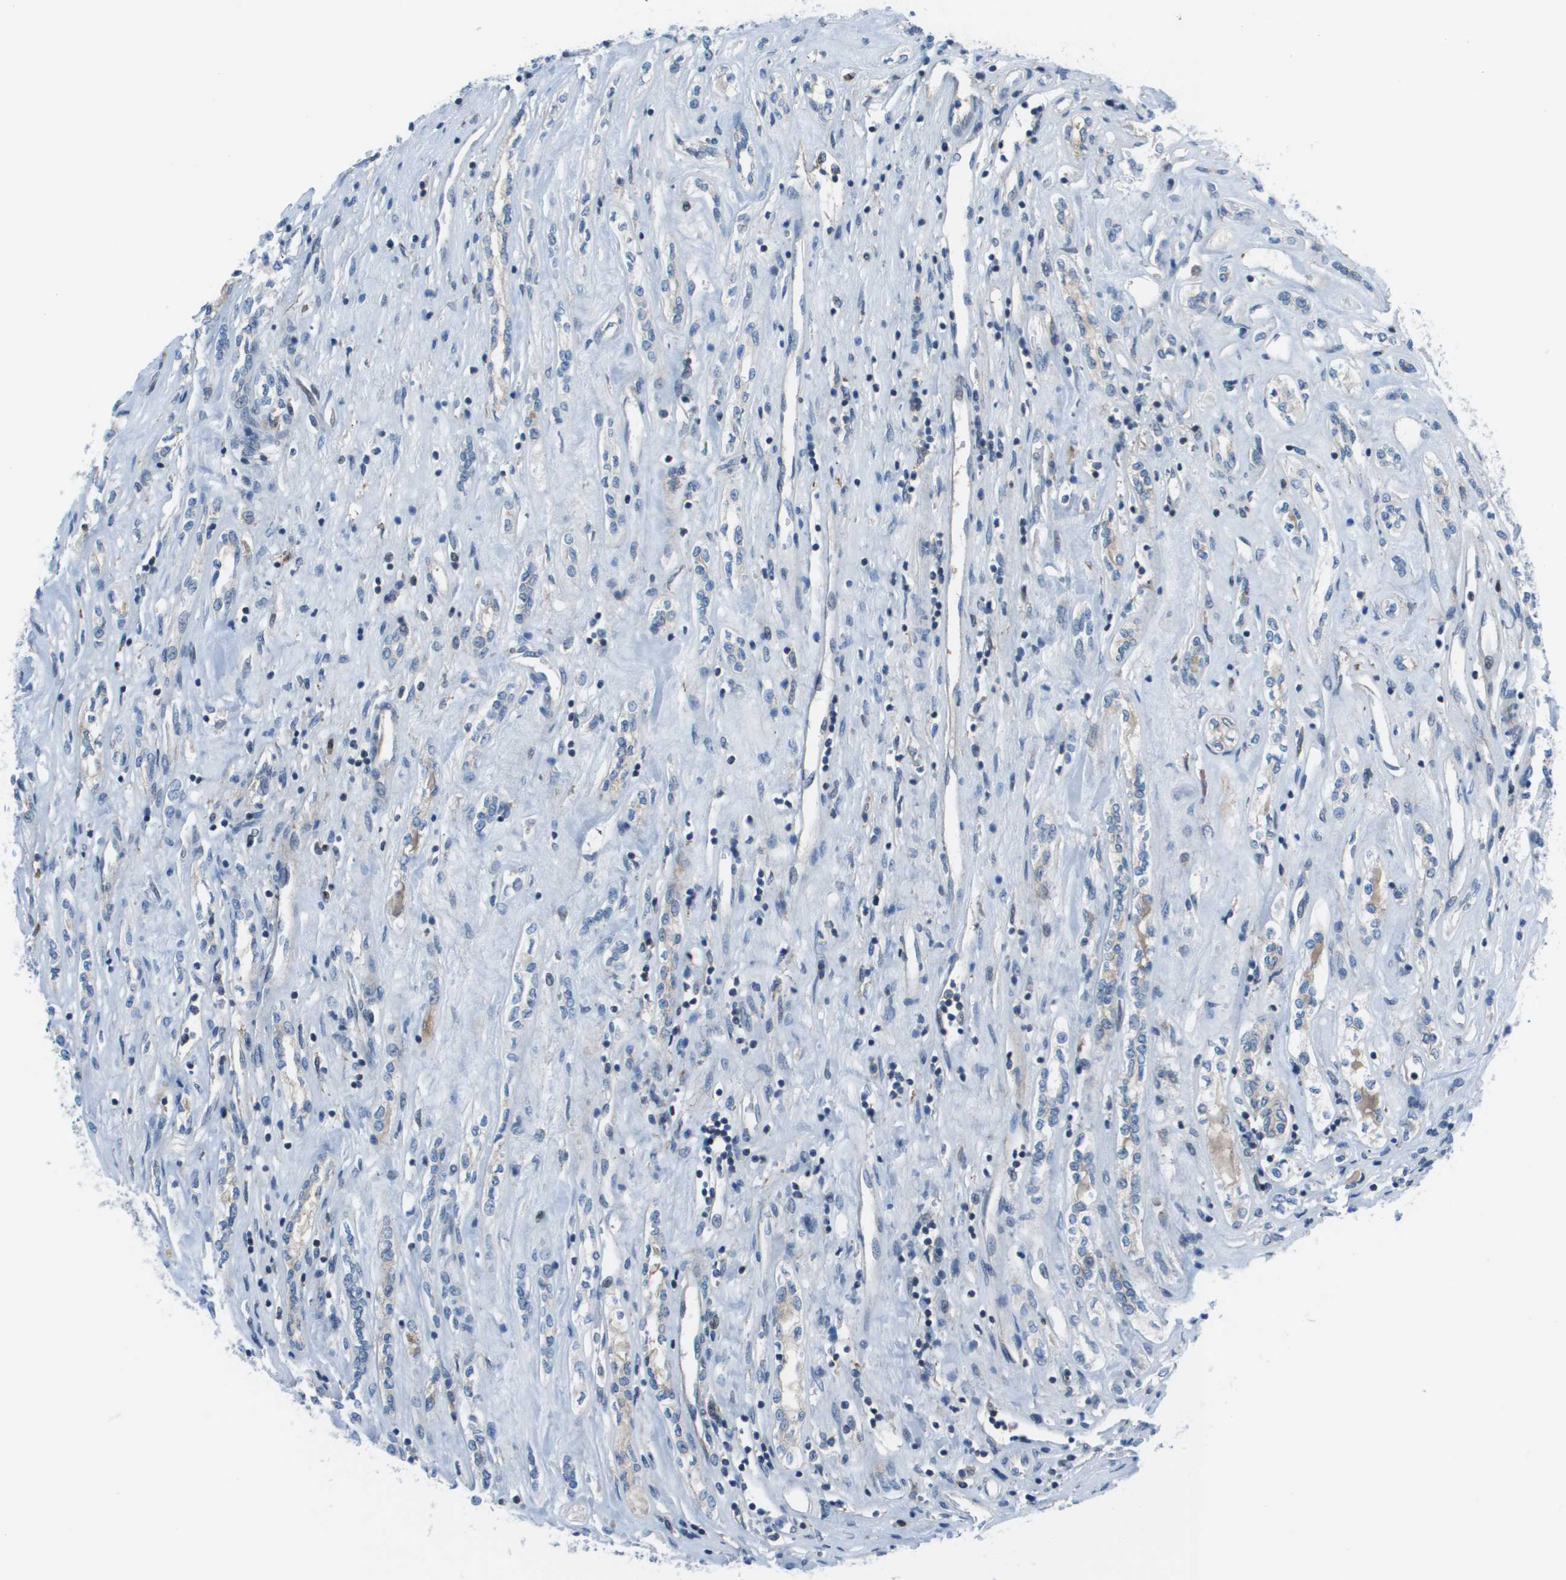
{"staining": {"intensity": "negative", "quantity": "none", "location": "none"}, "tissue": "renal cancer", "cell_type": "Tumor cells", "image_type": "cancer", "snomed": [{"axis": "morphology", "description": "Adenocarcinoma, NOS"}, {"axis": "topography", "description": "Kidney"}], "caption": "Immunohistochemical staining of human adenocarcinoma (renal) displays no significant positivity in tumor cells.", "gene": "STIP1", "patient": {"sex": "female", "age": 70}}